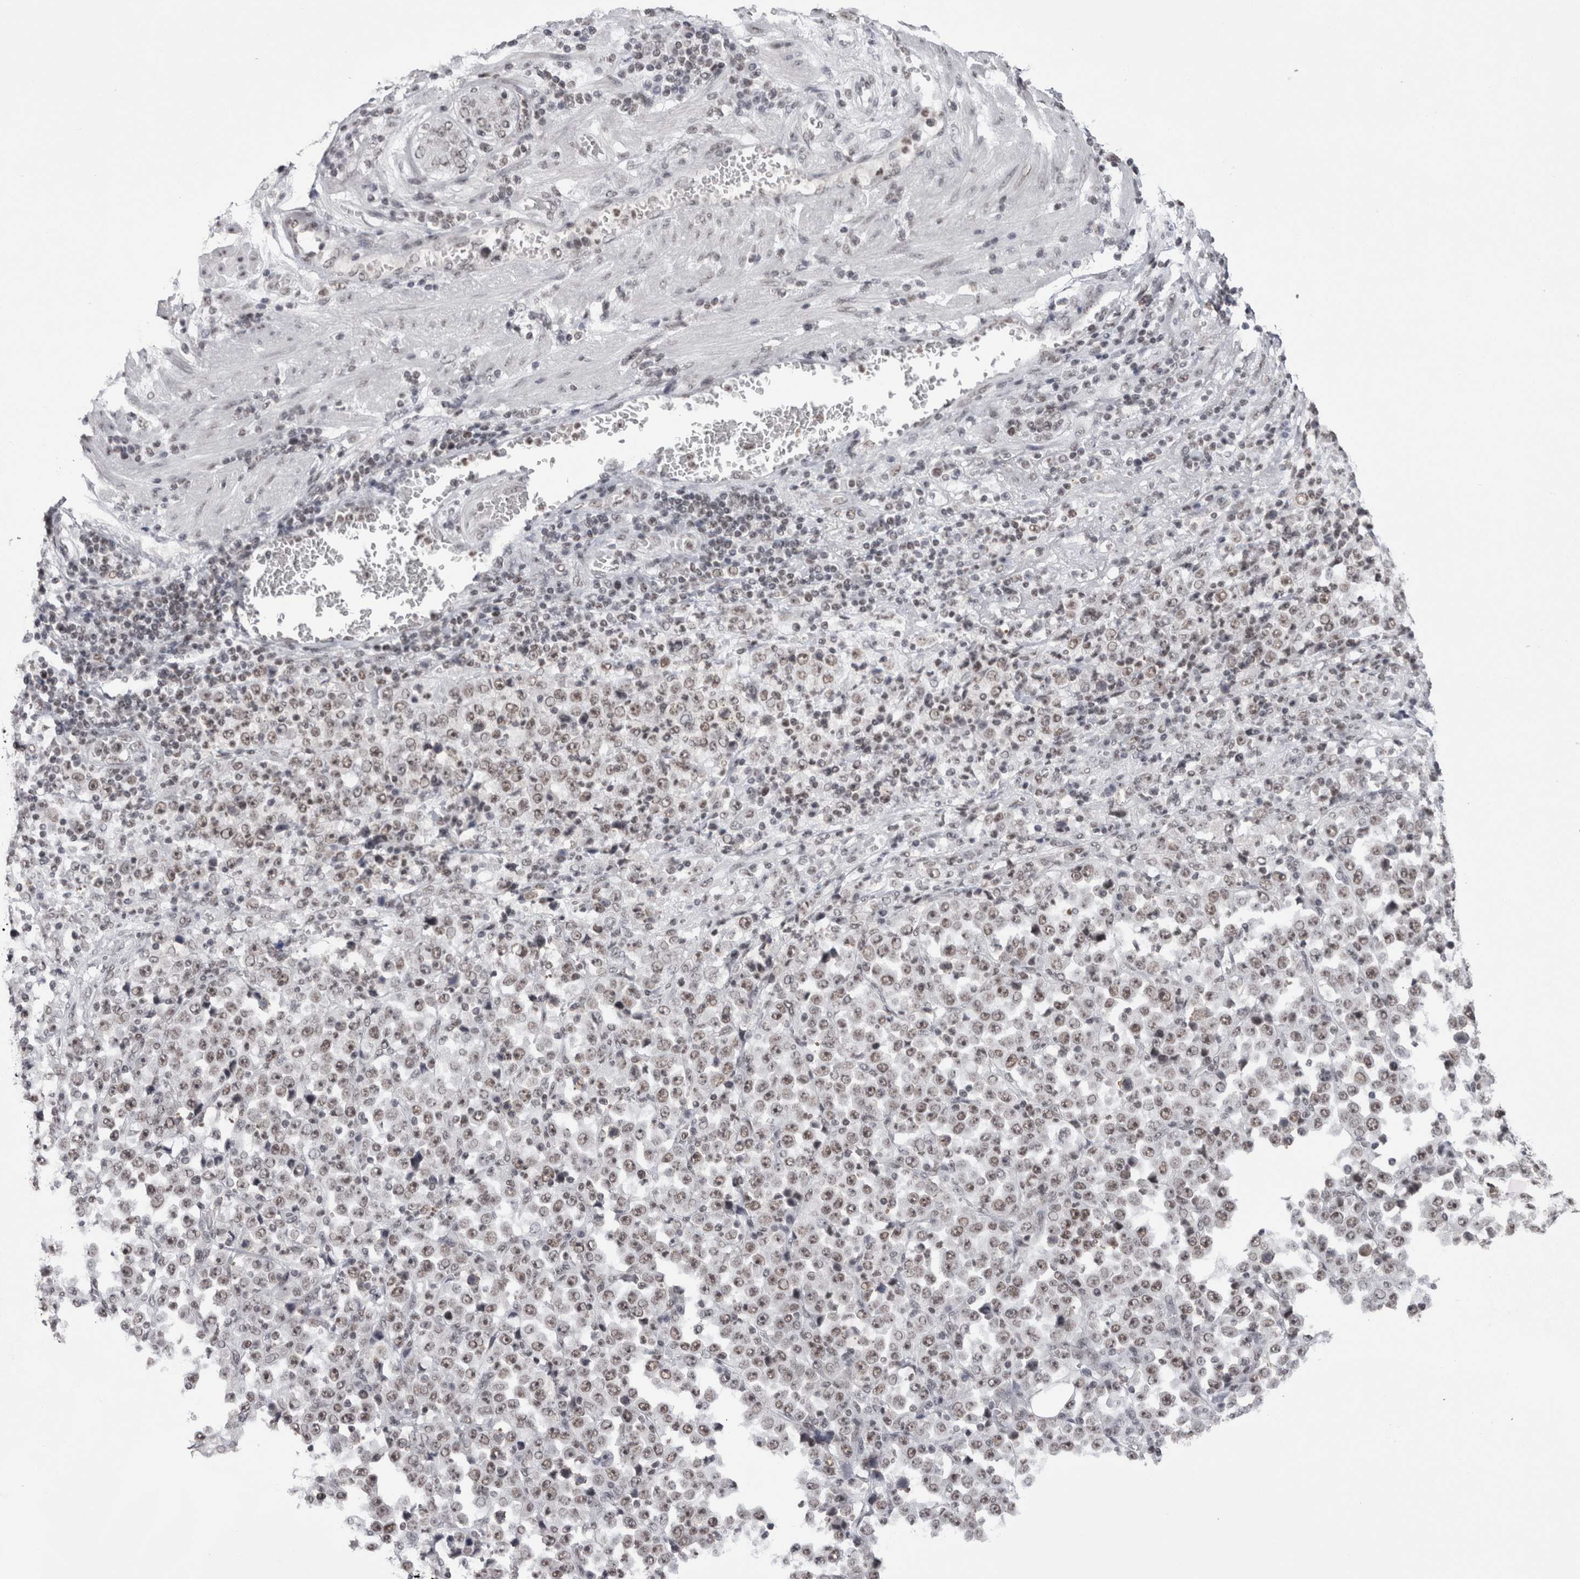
{"staining": {"intensity": "weak", "quantity": ">75%", "location": "nuclear"}, "tissue": "stomach cancer", "cell_type": "Tumor cells", "image_type": "cancer", "snomed": [{"axis": "morphology", "description": "Normal tissue, NOS"}, {"axis": "morphology", "description": "Adenocarcinoma, NOS"}, {"axis": "topography", "description": "Stomach, upper"}, {"axis": "topography", "description": "Stomach"}], "caption": "IHC histopathology image of neoplastic tissue: human stomach cancer (adenocarcinoma) stained using immunohistochemistry (IHC) reveals low levels of weak protein expression localized specifically in the nuclear of tumor cells, appearing as a nuclear brown color.", "gene": "SMC1A", "patient": {"sex": "male", "age": 59}}